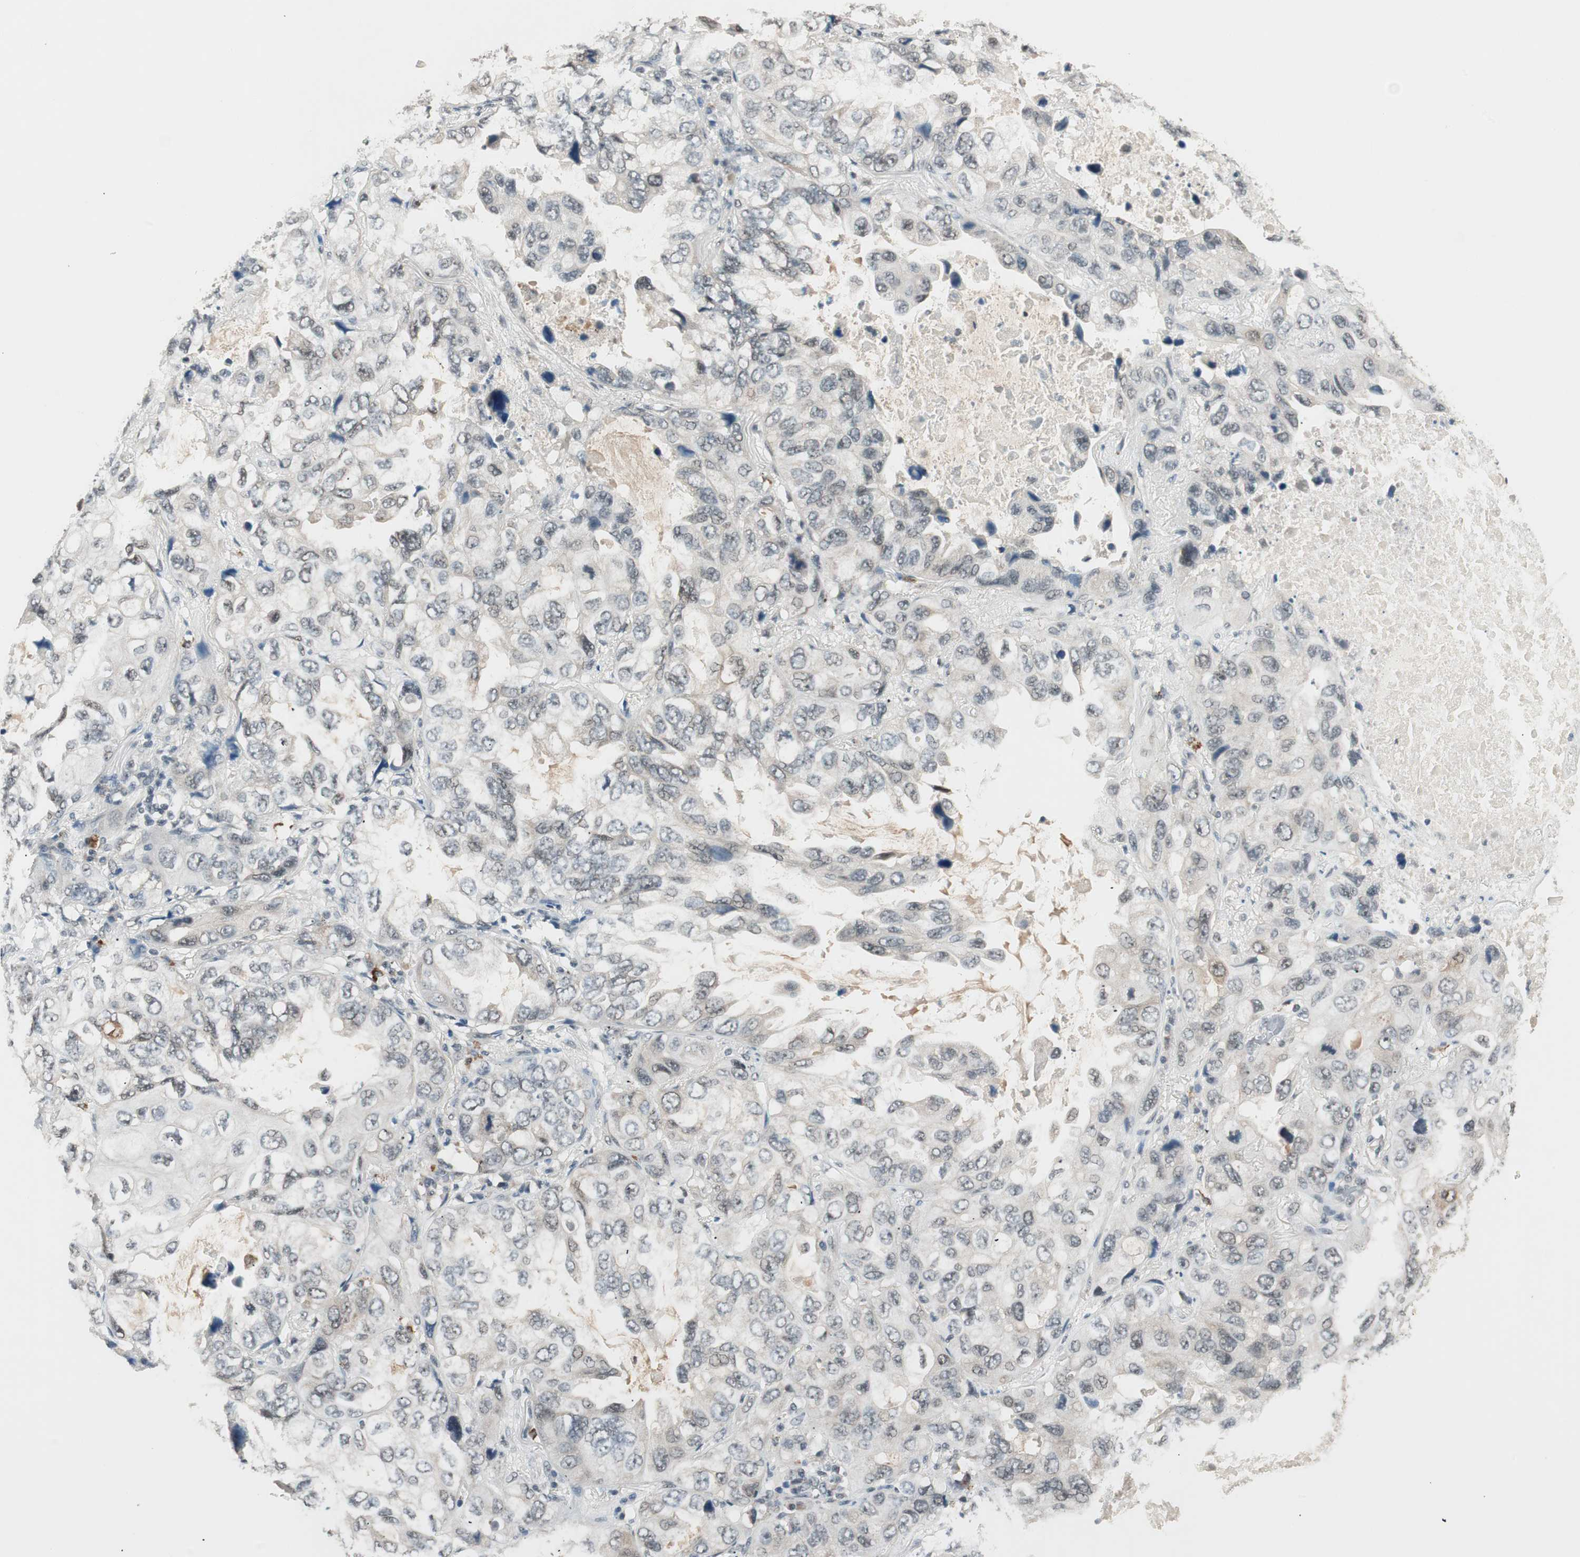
{"staining": {"intensity": "weak", "quantity": "<25%", "location": "nuclear"}, "tissue": "lung cancer", "cell_type": "Tumor cells", "image_type": "cancer", "snomed": [{"axis": "morphology", "description": "Squamous cell carcinoma, NOS"}, {"axis": "topography", "description": "Lung"}], "caption": "Immunohistochemistry of lung squamous cell carcinoma demonstrates no expression in tumor cells.", "gene": "NFRKB", "patient": {"sex": "female", "age": 73}}